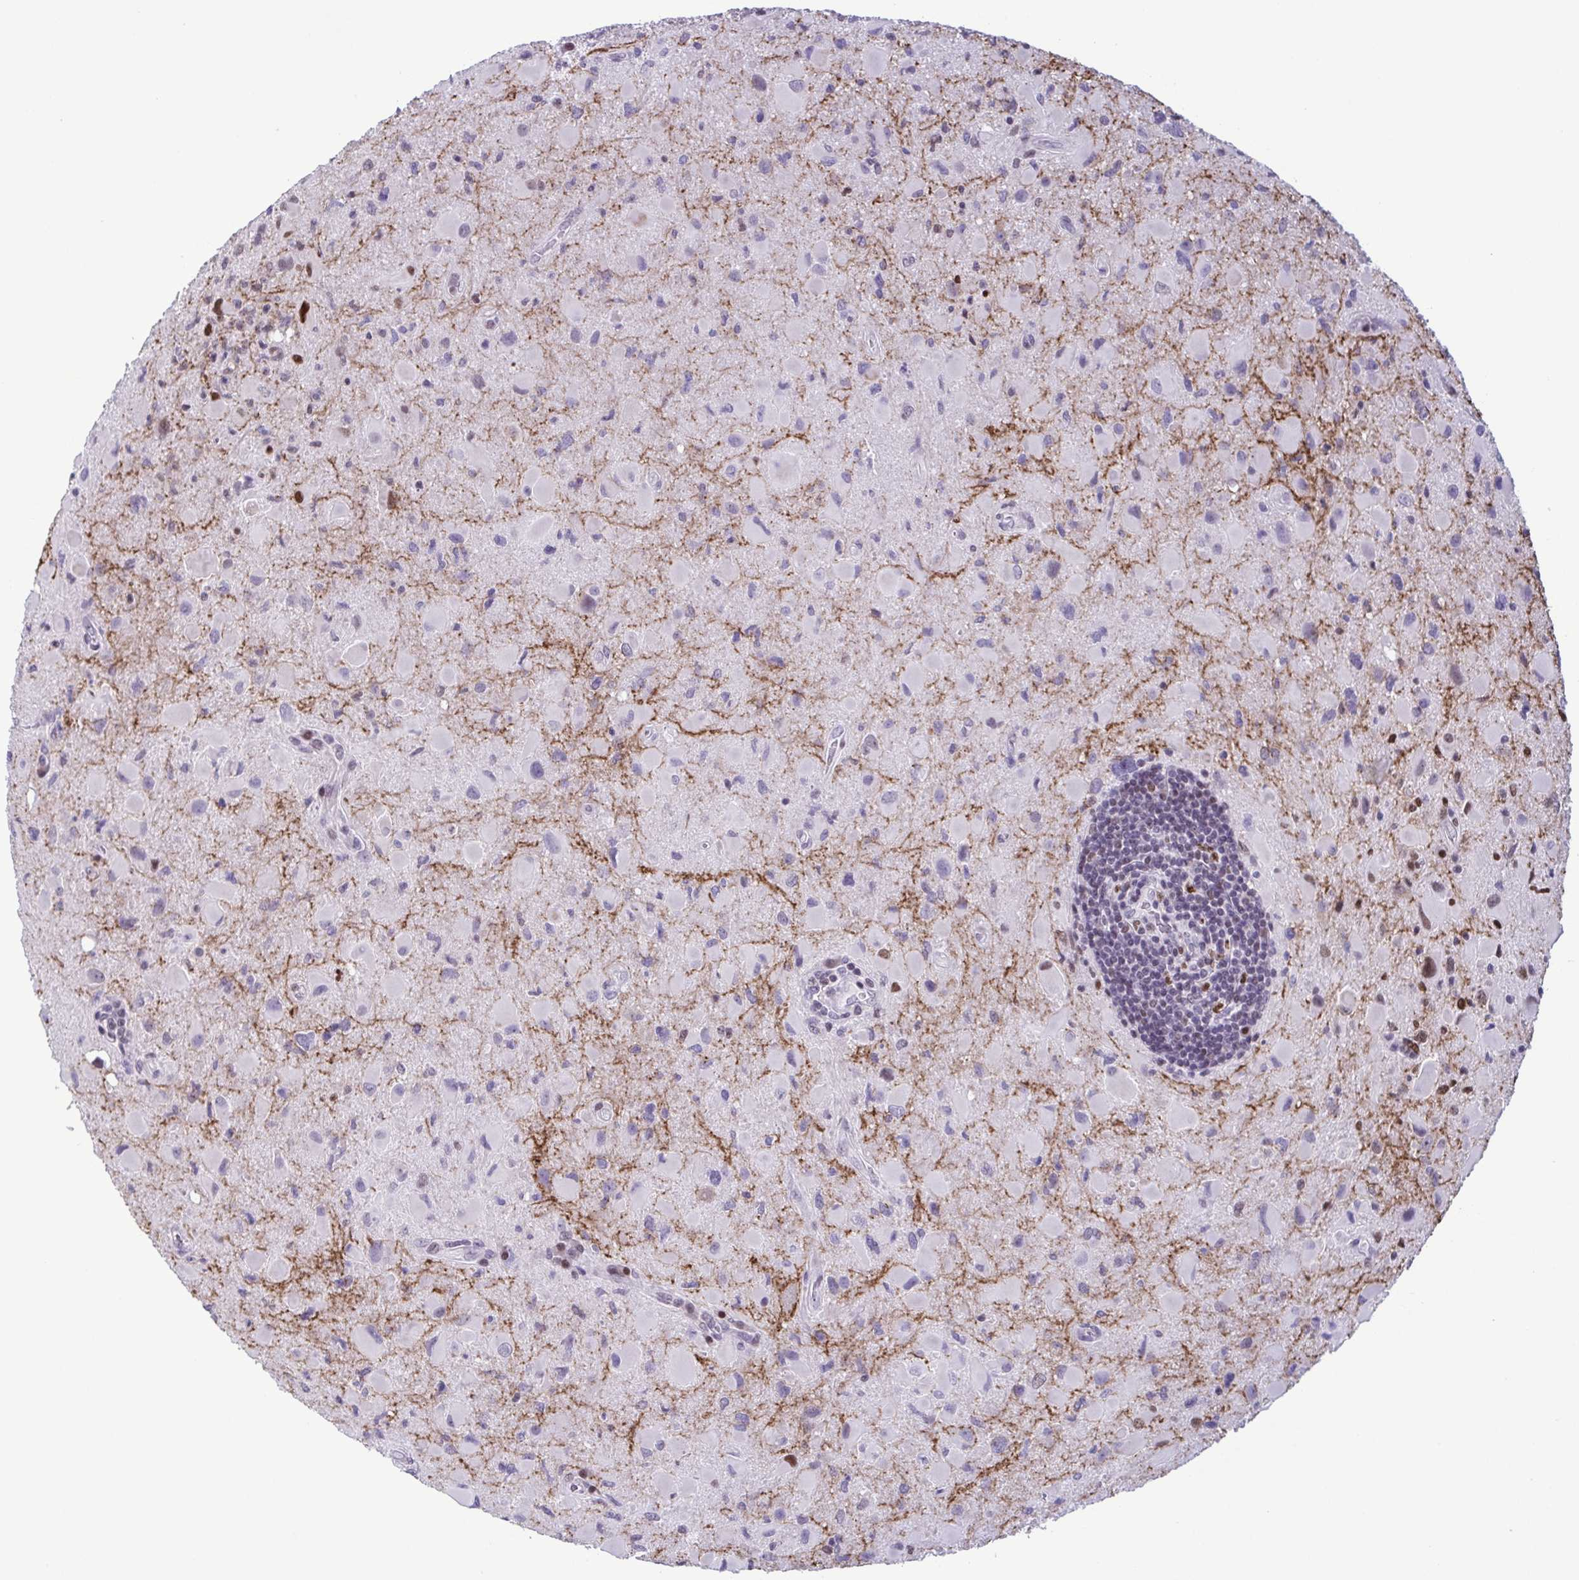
{"staining": {"intensity": "moderate", "quantity": "<25%", "location": "nuclear"}, "tissue": "glioma", "cell_type": "Tumor cells", "image_type": "cancer", "snomed": [{"axis": "morphology", "description": "Glioma, malignant, Low grade"}, {"axis": "topography", "description": "Brain"}], "caption": "An IHC photomicrograph of tumor tissue is shown. Protein staining in brown shows moderate nuclear positivity in glioma within tumor cells.", "gene": "IRF1", "patient": {"sex": "female", "age": 32}}